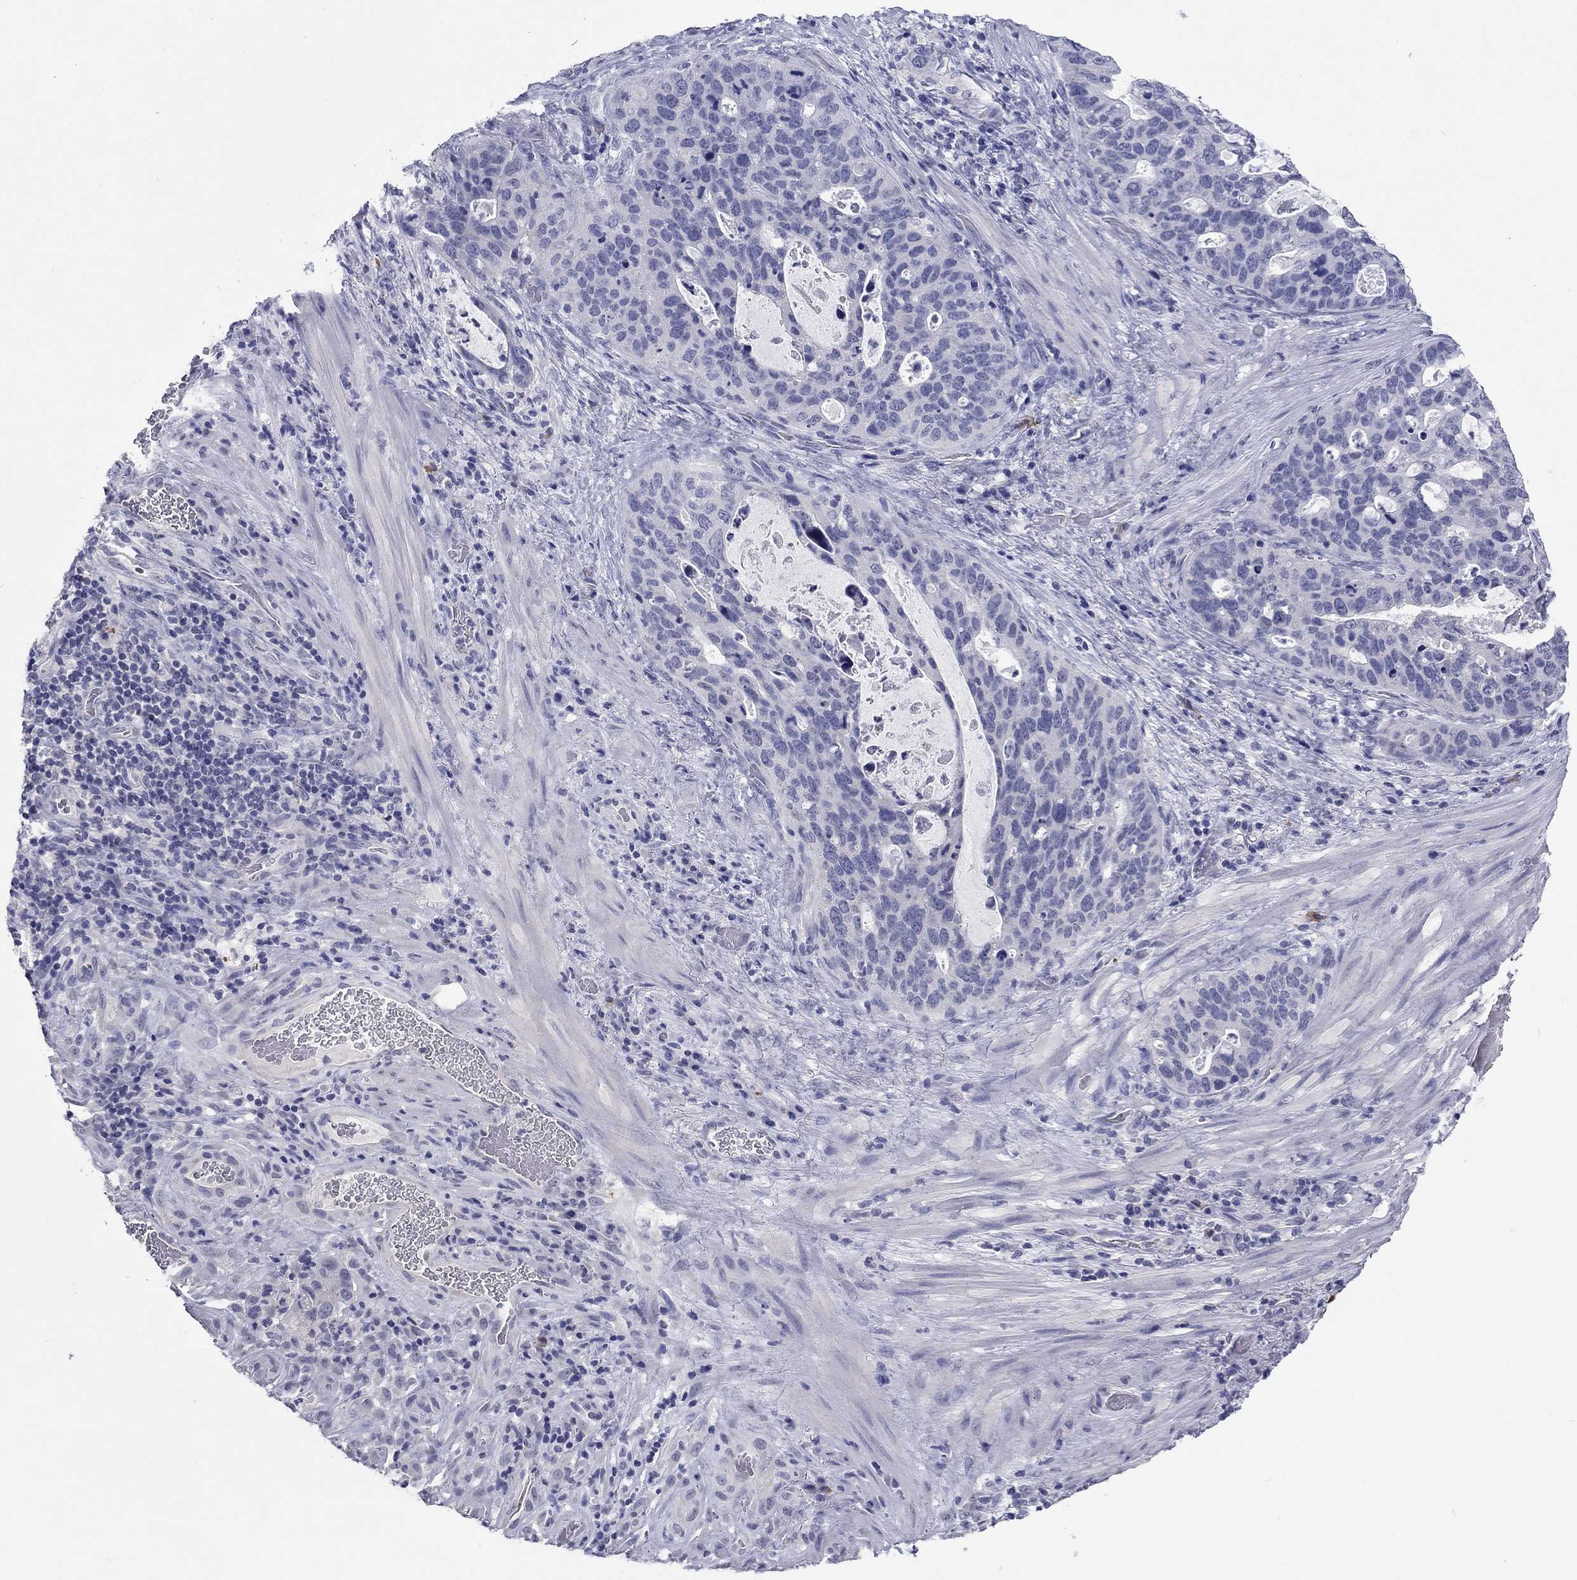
{"staining": {"intensity": "negative", "quantity": "none", "location": "none"}, "tissue": "stomach cancer", "cell_type": "Tumor cells", "image_type": "cancer", "snomed": [{"axis": "morphology", "description": "Adenocarcinoma, NOS"}, {"axis": "topography", "description": "Stomach"}], "caption": "Stomach adenocarcinoma stained for a protein using IHC exhibits no staining tumor cells.", "gene": "HAO1", "patient": {"sex": "male", "age": 54}}